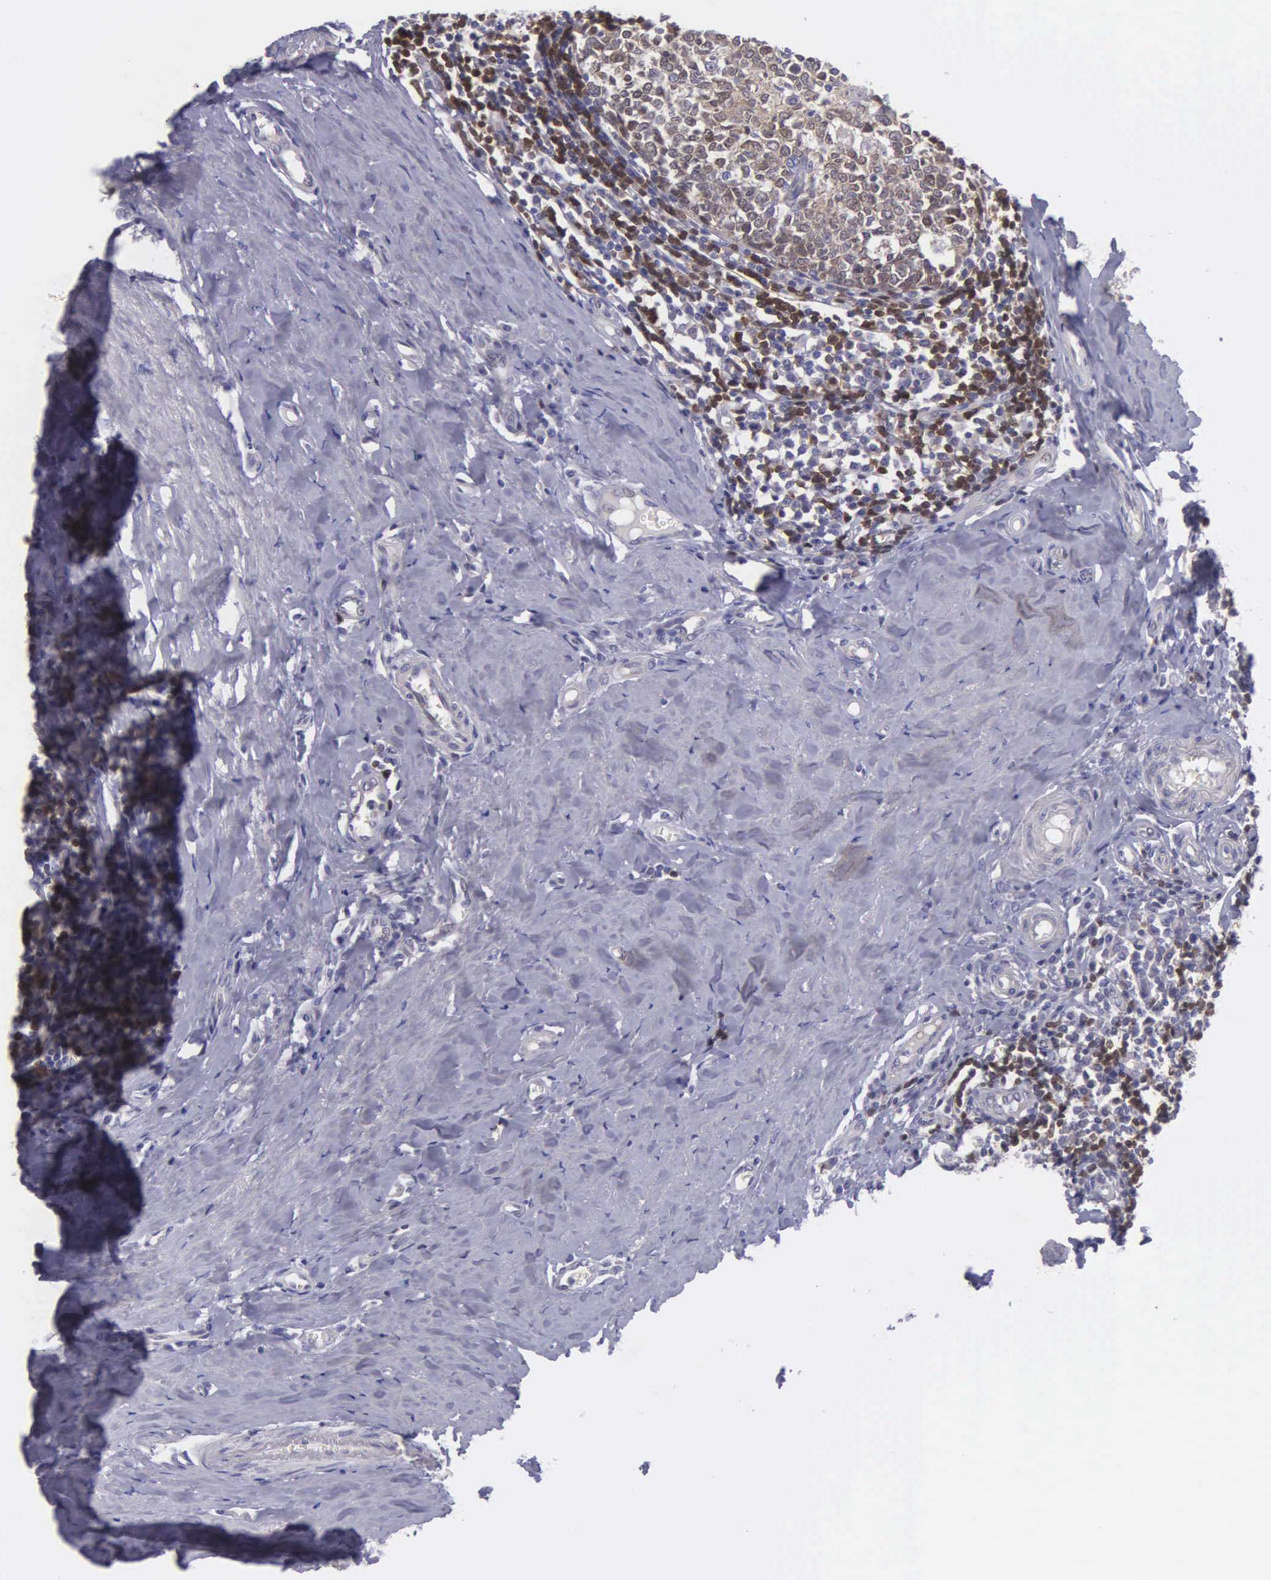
{"staining": {"intensity": "negative", "quantity": "none", "location": "none"}, "tissue": "tonsil", "cell_type": "Germinal center cells", "image_type": "normal", "snomed": [{"axis": "morphology", "description": "Normal tissue, NOS"}, {"axis": "topography", "description": "Tonsil"}], "caption": "Germinal center cells are negative for protein expression in benign human tonsil. (Stains: DAB immunohistochemistry (IHC) with hematoxylin counter stain, Microscopy: brightfield microscopy at high magnification).", "gene": "MICAL3", "patient": {"sex": "female", "age": 41}}